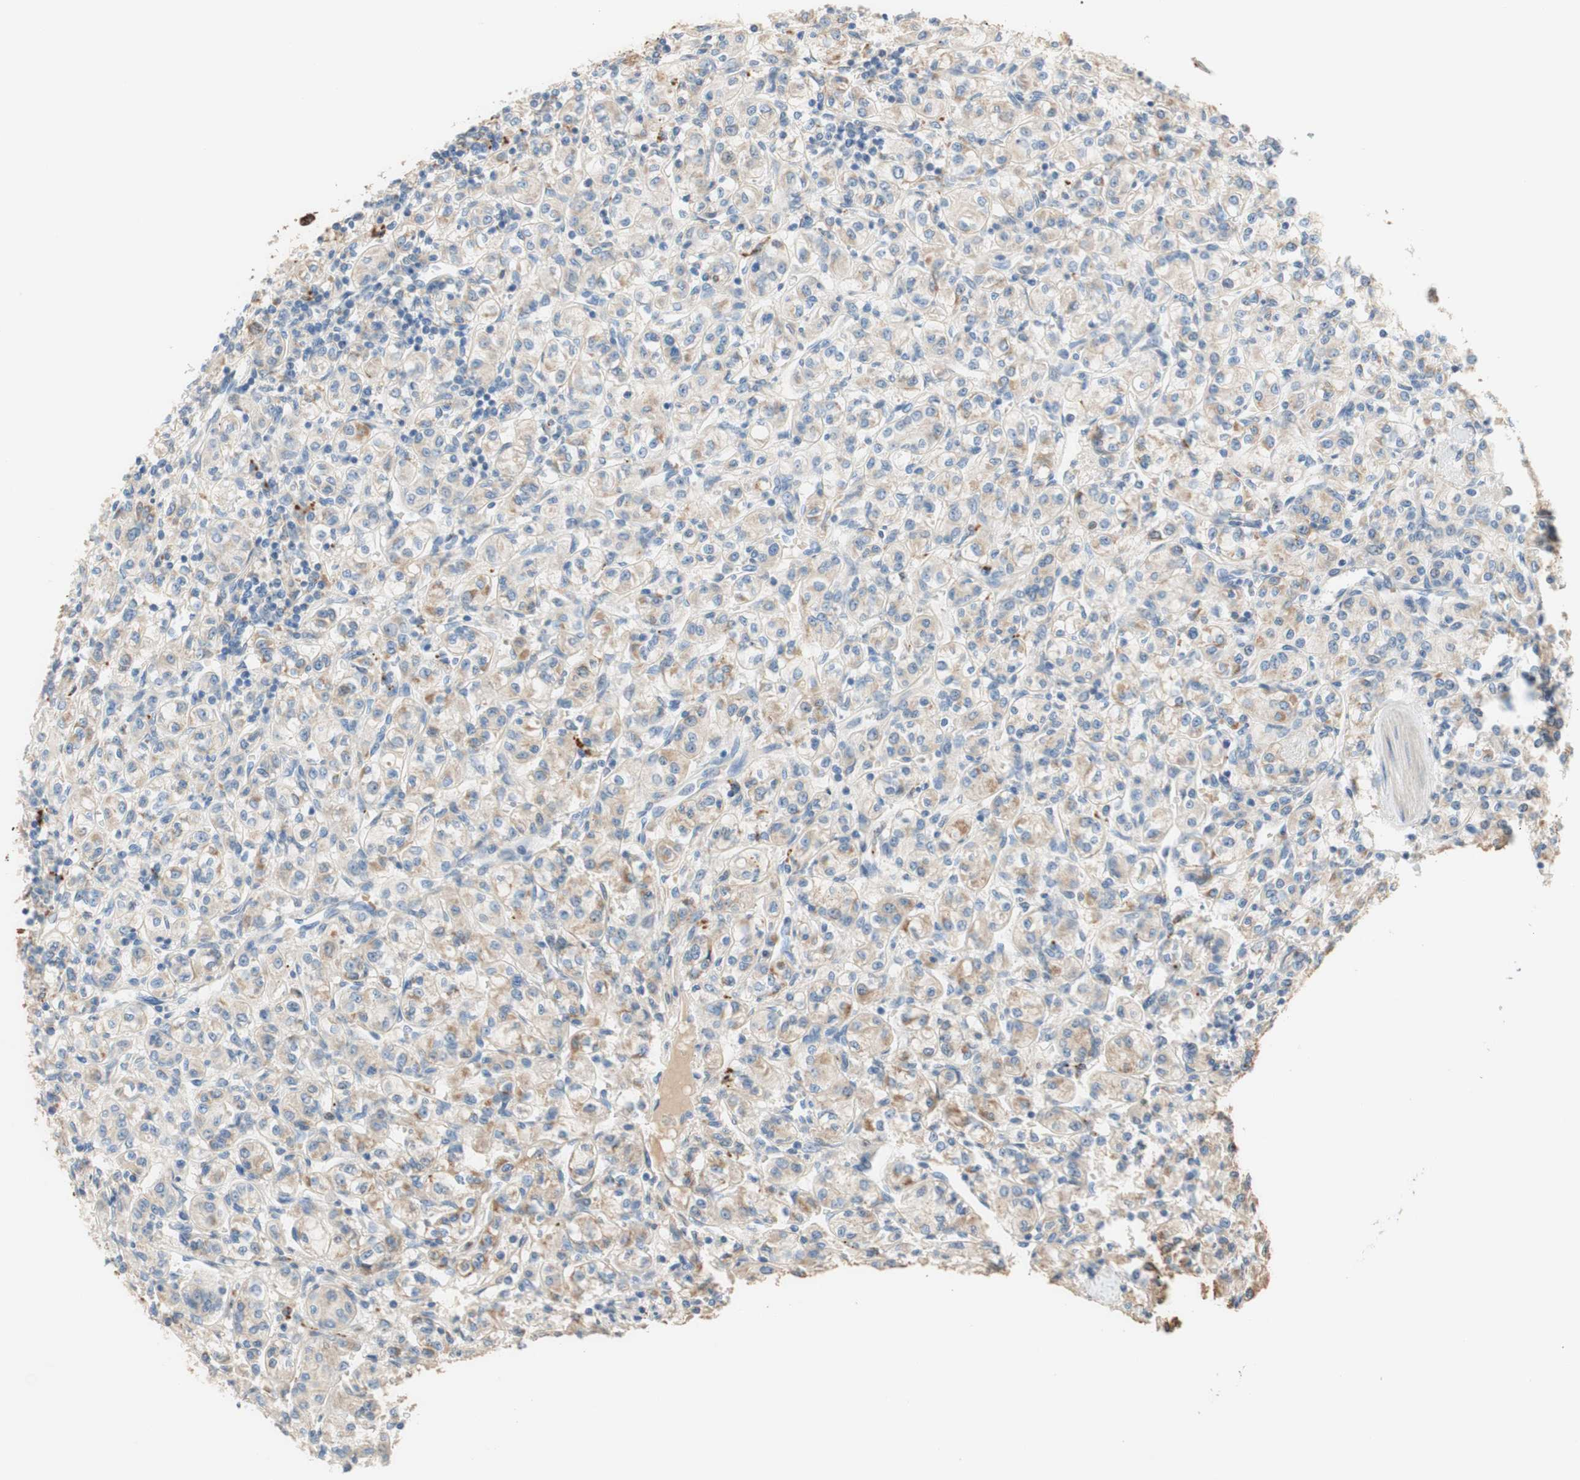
{"staining": {"intensity": "weak", "quantity": "<25%", "location": "cytoplasmic/membranous"}, "tissue": "renal cancer", "cell_type": "Tumor cells", "image_type": "cancer", "snomed": [{"axis": "morphology", "description": "Adenocarcinoma, NOS"}, {"axis": "topography", "description": "Kidney"}], "caption": "Immunohistochemistry micrograph of renal cancer (adenocarcinoma) stained for a protein (brown), which exhibits no expression in tumor cells.", "gene": "PTPN21", "patient": {"sex": "male", "age": 77}}